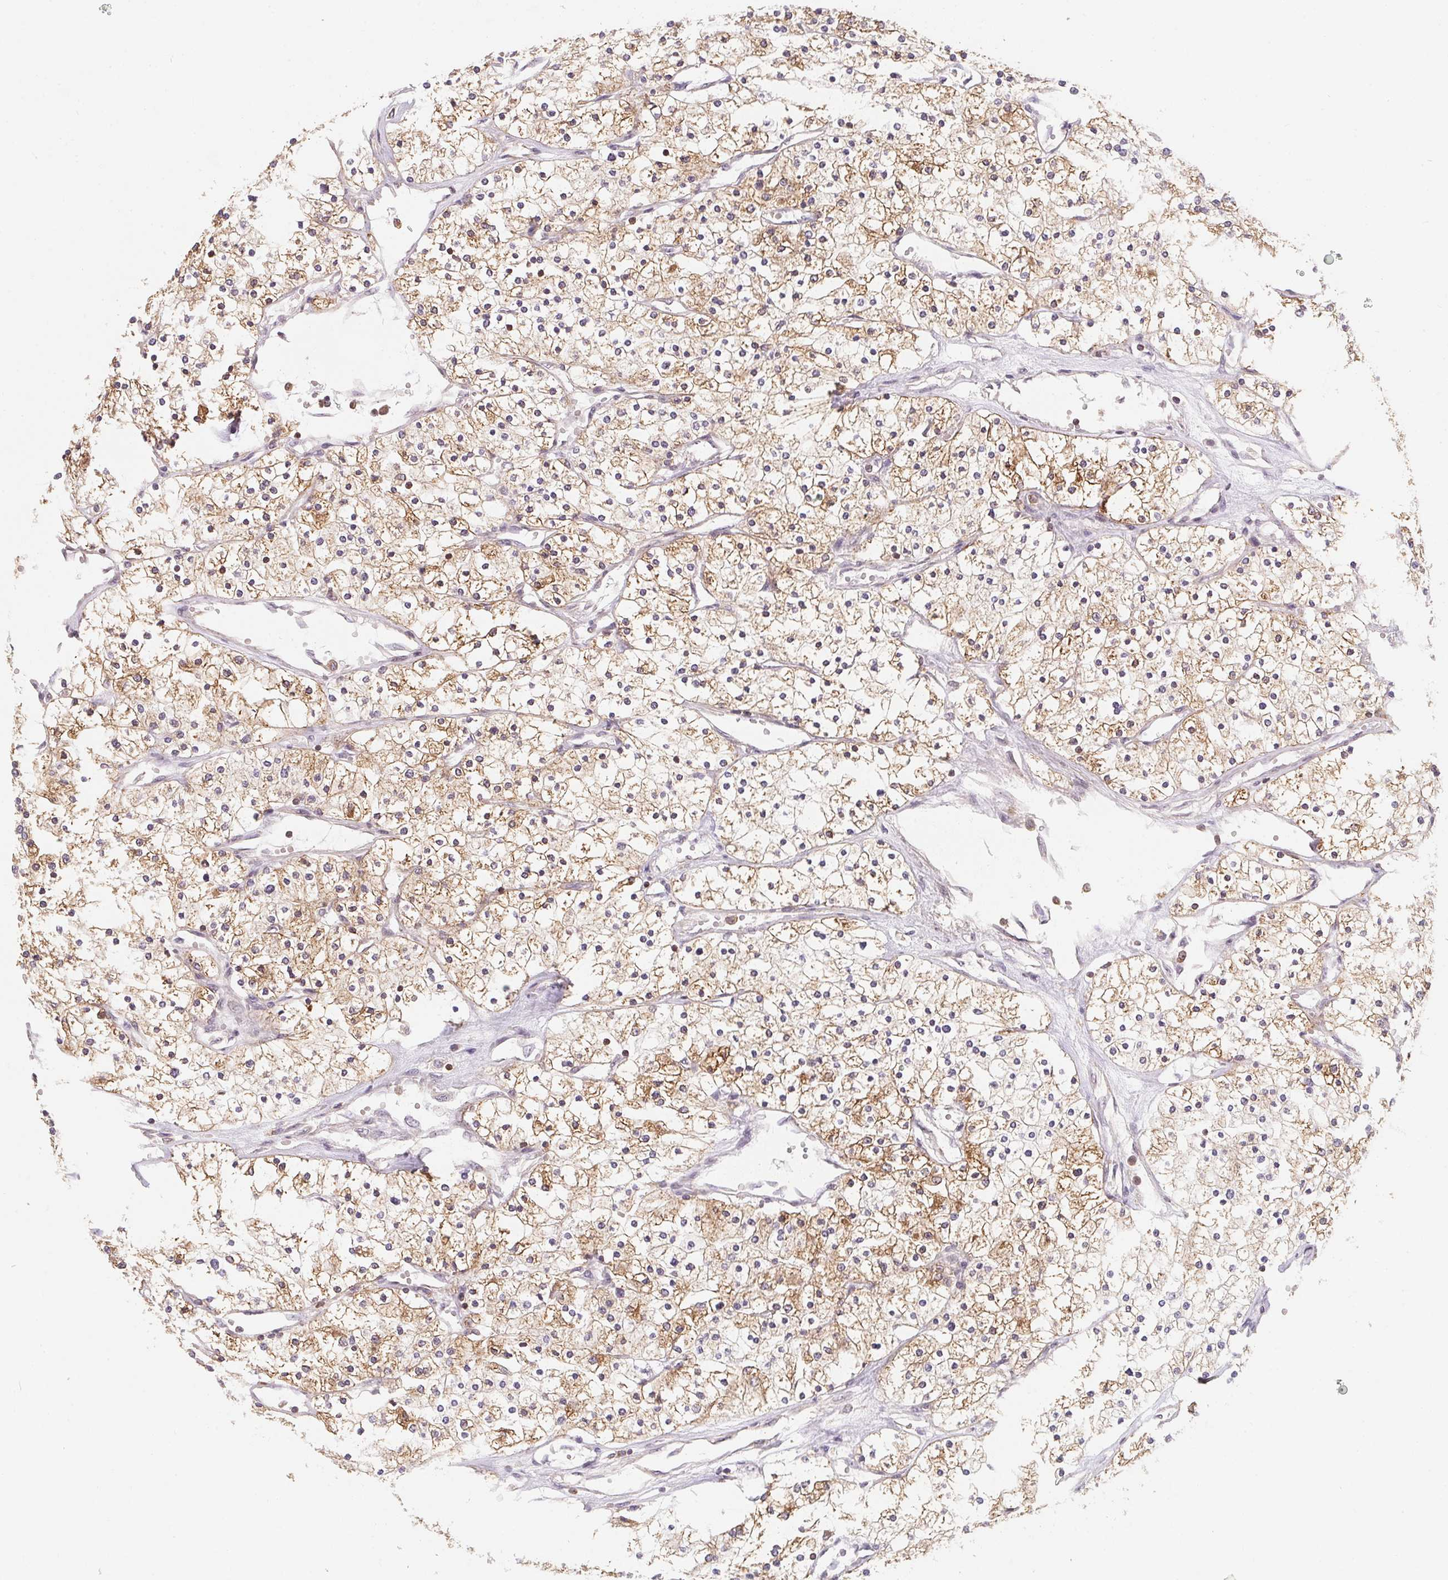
{"staining": {"intensity": "moderate", "quantity": ">75%", "location": "cytoplasmic/membranous"}, "tissue": "renal cancer", "cell_type": "Tumor cells", "image_type": "cancer", "snomed": [{"axis": "morphology", "description": "Adenocarcinoma, NOS"}, {"axis": "topography", "description": "Kidney"}], "caption": "Tumor cells reveal medium levels of moderate cytoplasmic/membranous positivity in about >75% of cells in renal adenocarcinoma.", "gene": "ANKRD13A", "patient": {"sex": "male", "age": 80}}